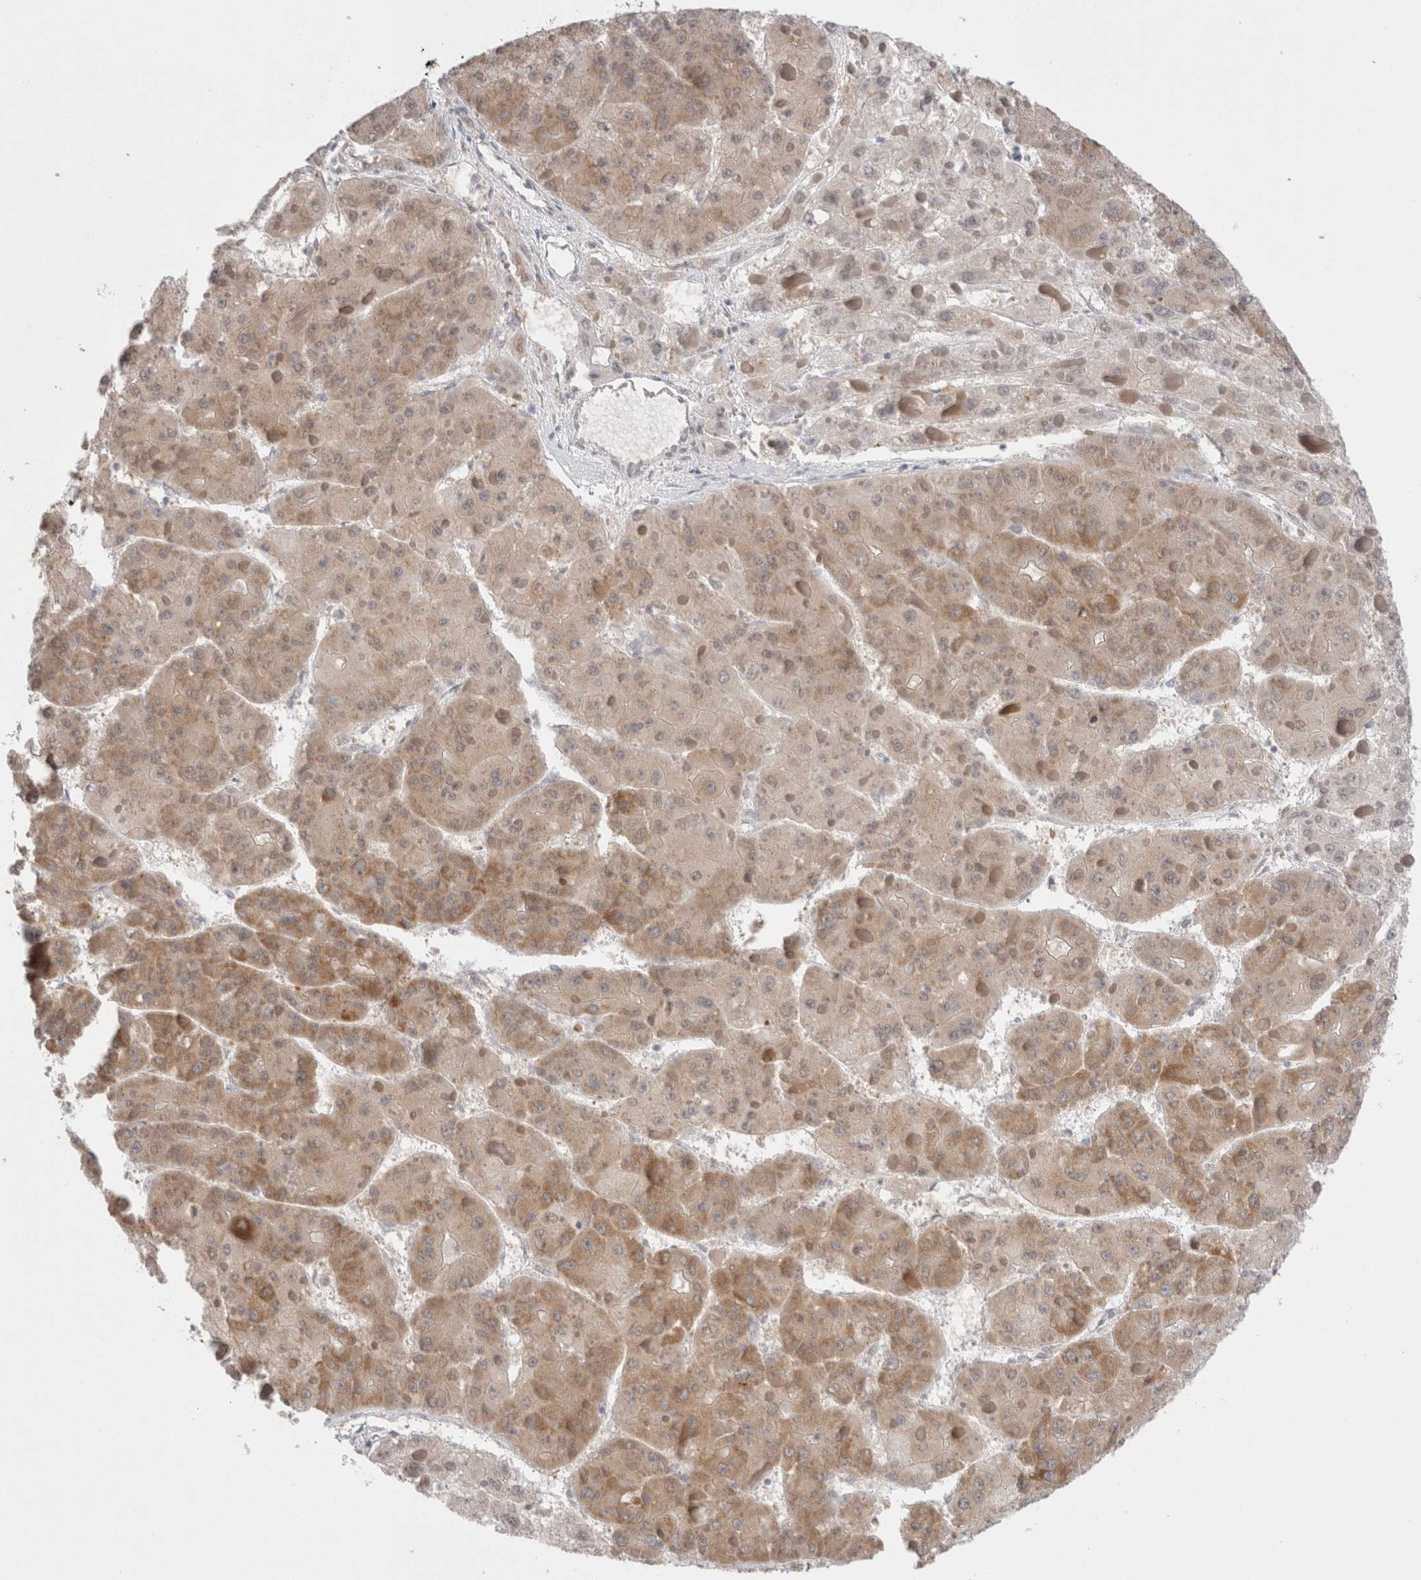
{"staining": {"intensity": "moderate", "quantity": "<25%", "location": "cytoplasmic/membranous"}, "tissue": "liver cancer", "cell_type": "Tumor cells", "image_type": "cancer", "snomed": [{"axis": "morphology", "description": "Carcinoma, Hepatocellular, NOS"}, {"axis": "topography", "description": "Liver"}], "caption": "Tumor cells exhibit moderate cytoplasmic/membranous positivity in about <25% of cells in liver cancer (hepatocellular carcinoma).", "gene": "NDOR1", "patient": {"sex": "female", "age": 73}}